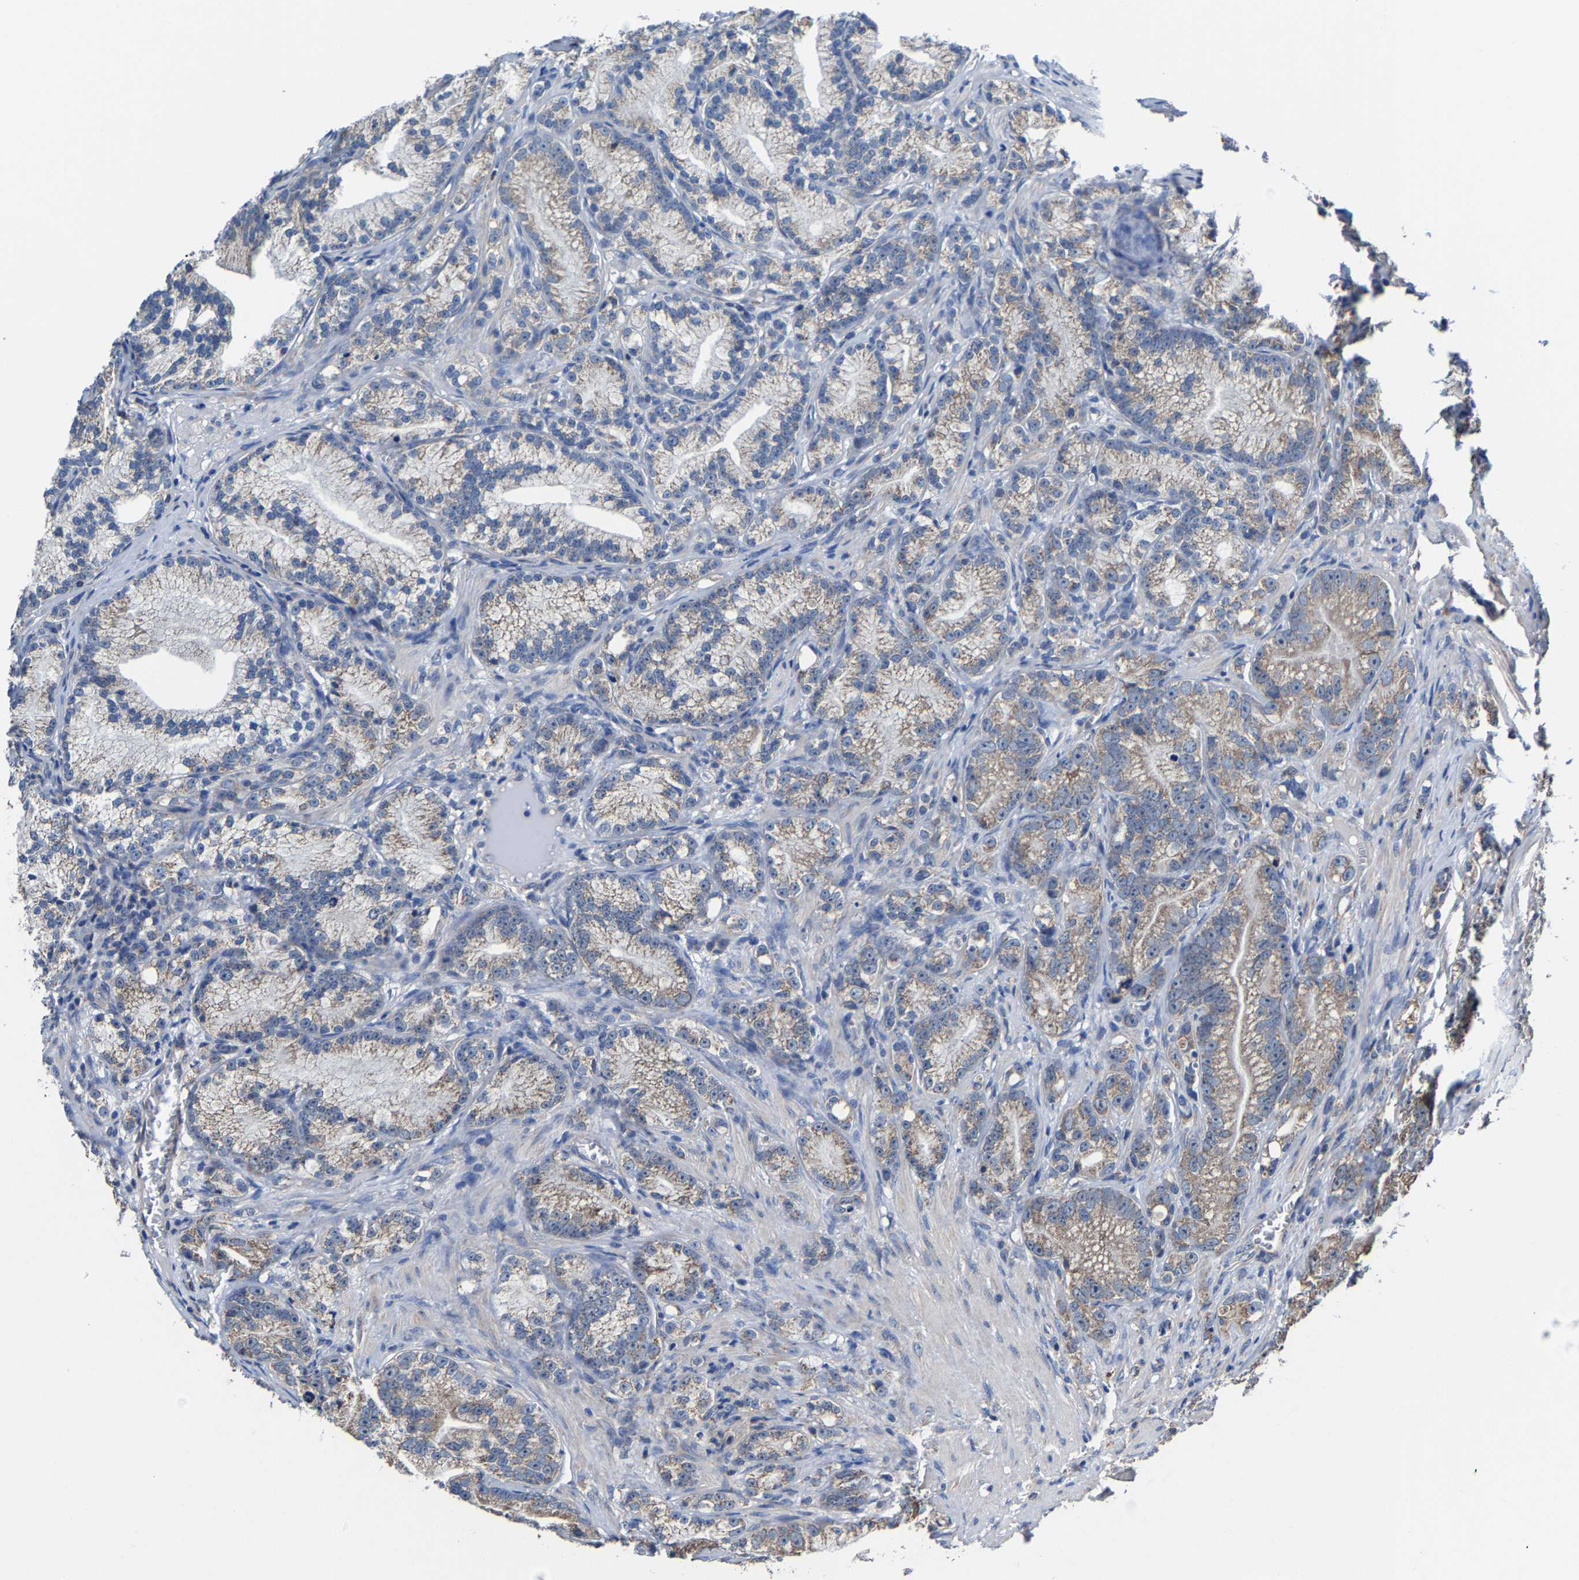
{"staining": {"intensity": "weak", "quantity": "25%-75%", "location": "cytoplasmic/membranous"}, "tissue": "prostate cancer", "cell_type": "Tumor cells", "image_type": "cancer", "snomed": [{"axis": "morphology", "description": "Adenocarcinoma, Low grade"}, {"axis": "topography", "description": "Prostate"}], "caption": "Brown immunohistochemical staining in low-grade adenocarcinoma (prostate) demonstrates weak cytoplasmic/membranous staining in about 25%-75% of tumor cells. The staining was performed using DAB to visualize the protein expression in brown, while the nuclei were stained in blue with hematoxylin (Magnification: 20x).", "gene": "ZCCHC7", "patient": {"sex": "male", "age": 89}}